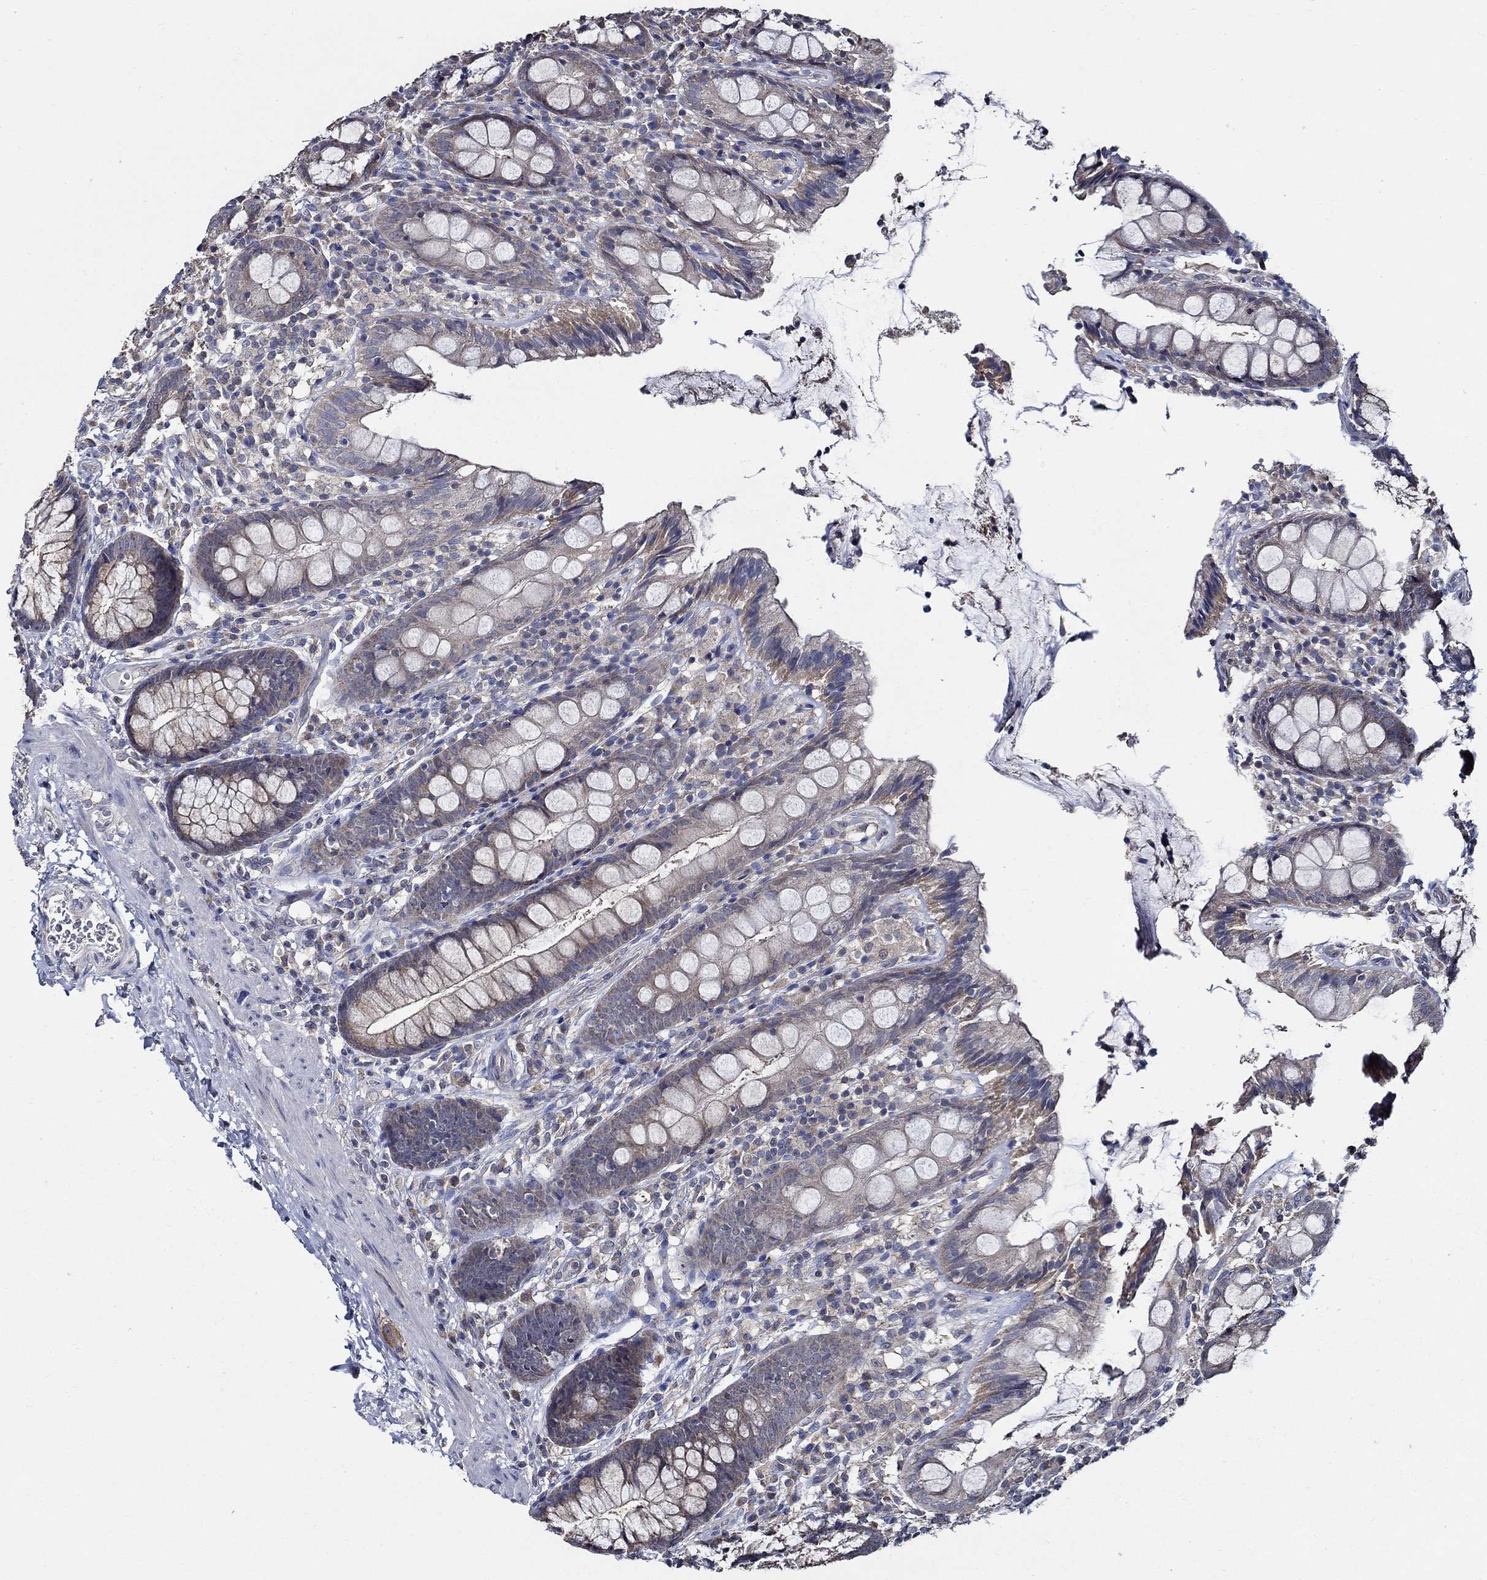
{"staining": {"intensity": "negative", "quantity": "none", "location": "none"}, "tissue": "colon", "cell_type": "Endothelial cells", "image_type": "normal", "snomed": [{"axis": "morphology", "description": "Normal tissue, NOS"}, {"axis": "topography", "description": "Colon"}], "caption": "Histopathology image shows no significant protein staining in endothelial cells of benign colon. (Brightfield microscopy of DAB immunohistochemistry (IHC) at high magnification).", "gene": "WDR53", "patient": {"sex": "female", "age": 86}}